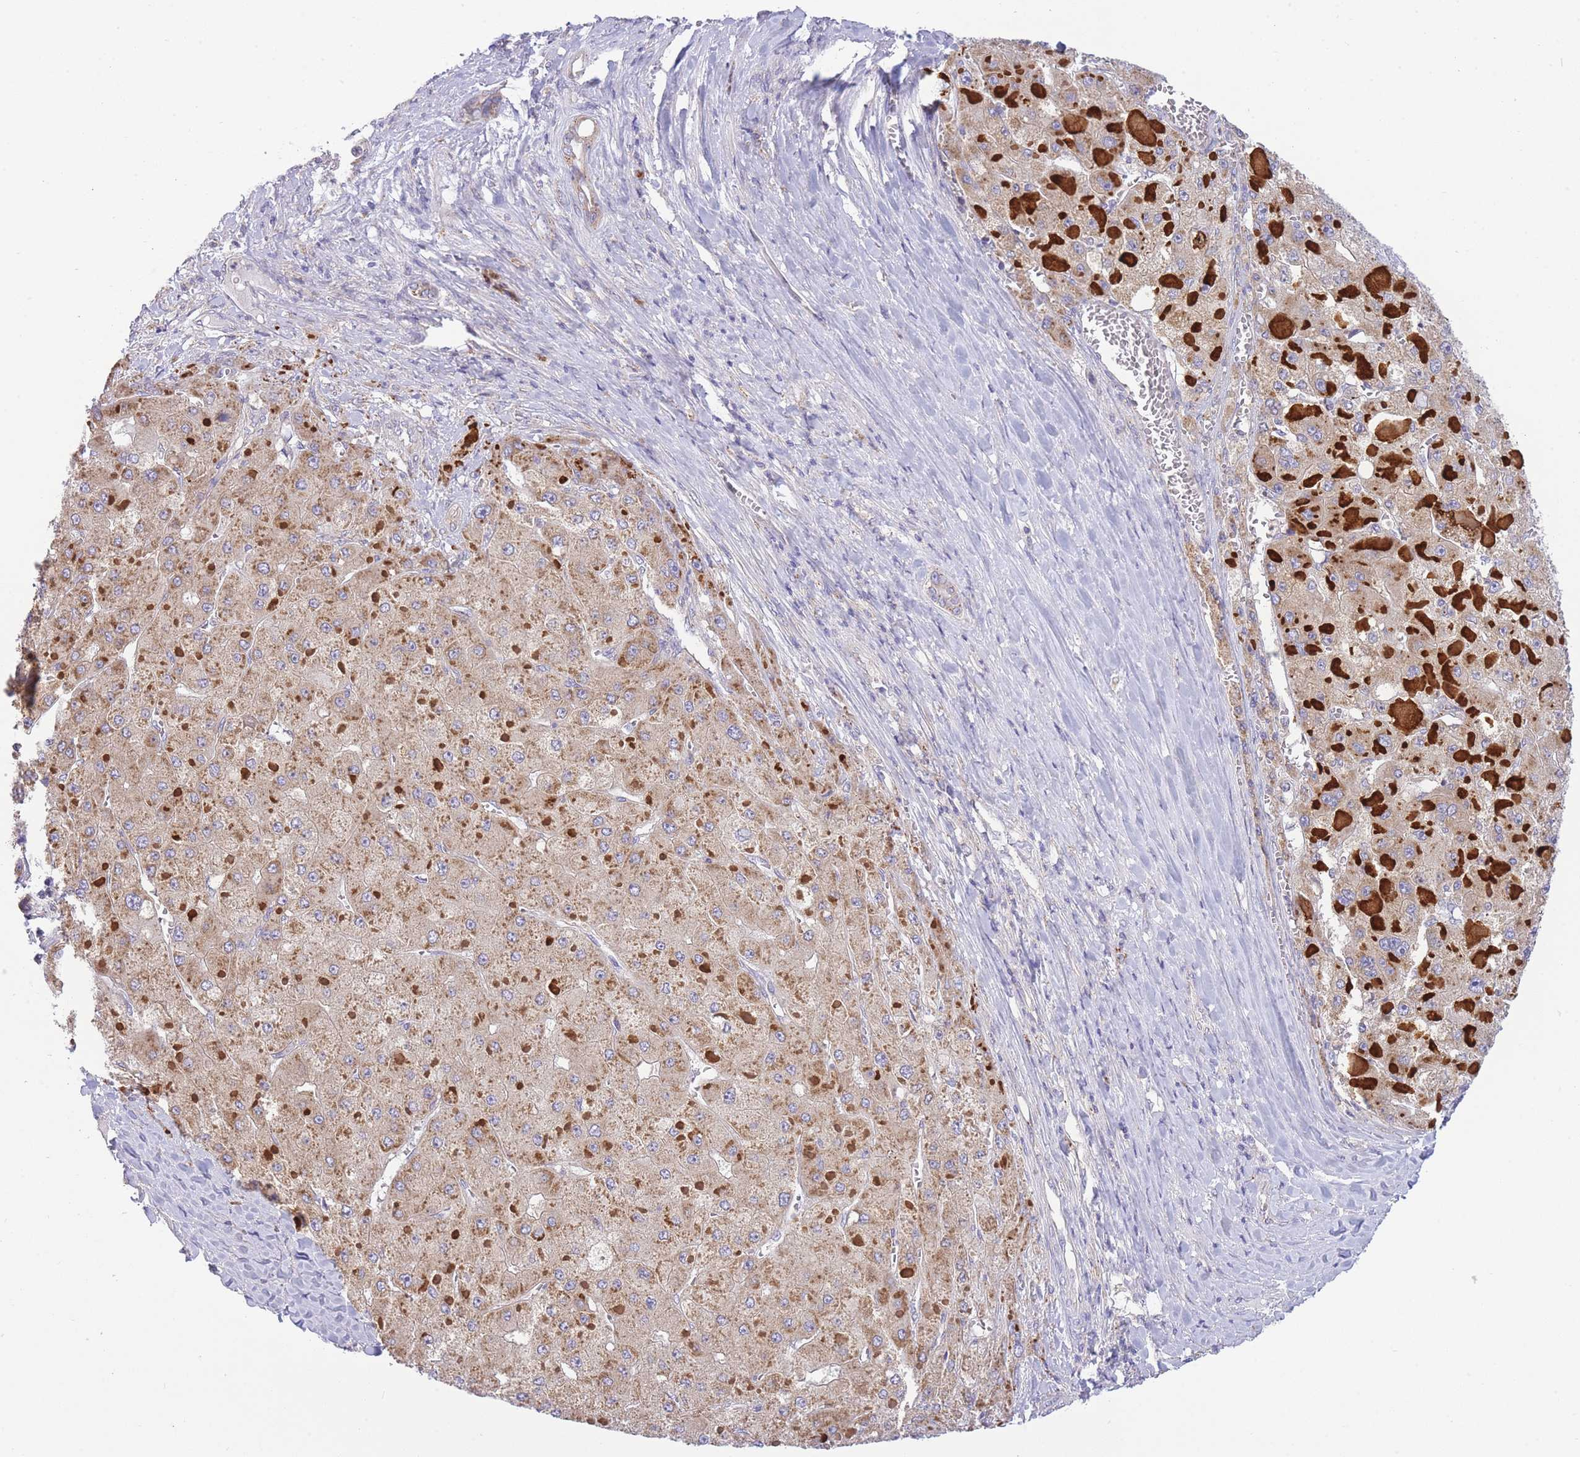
{"staining": {"intensity": "moderate", "quantity": "25%-75%", "location": "cytoplasmic/membranous"}, "tissue": "liver cancer", "cell_type": "Tumor cells", "image_type": "cancer", "snomed": [{"axis": "morphology", "description": "Carcinoma, Hepatocellular, NOS"}, {"axis": "topography", "description": "Liver"}], "caption": "Protein expression analysis of human hepatocellular carcinoma (liver) reveals moderate cytoplasmic/membranous staining in about 25%-75% of tumor cells.", "gene": "COPG2", "patient": {"sex": "female", "age": 73}}